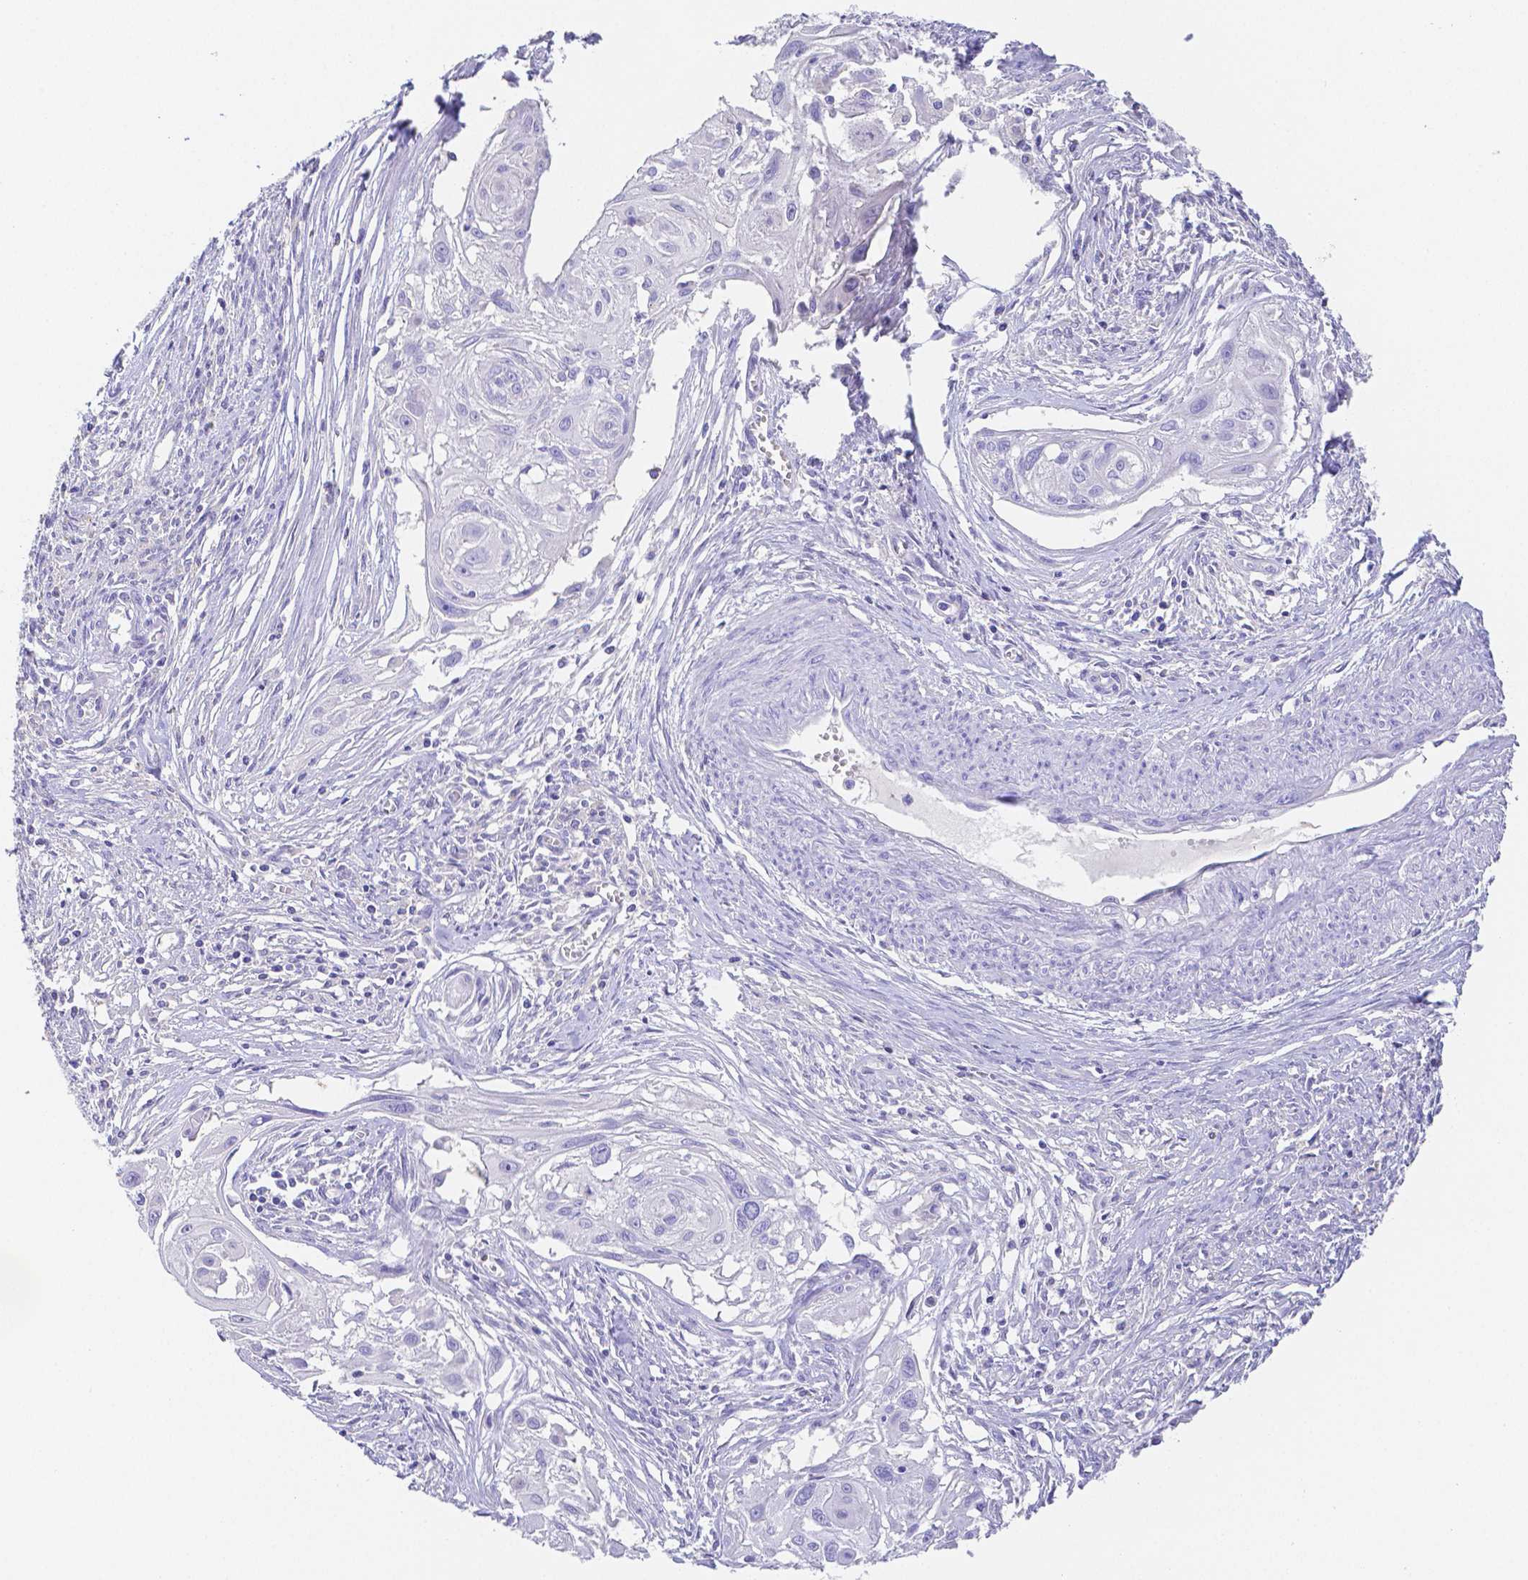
{"staining": {"intensity": "negative", "quantity": "none", "location": "none"}, "tissue": "cervical cancer", "cell_type": "Tumor cells", "image_type": "cancer", "snomed": [{"axis": "morphology", "description": "Squamous cell carcinoma, NOS"}, {"axis": "topography", "description": "Cervix"}], "caption": "An IHC photomicrograph of cervical cancer is shown. There is no staining in tumor cells of cervical cancer.", "gene": "ZG16B", "patient": {"sex": "female", "age": 49}}